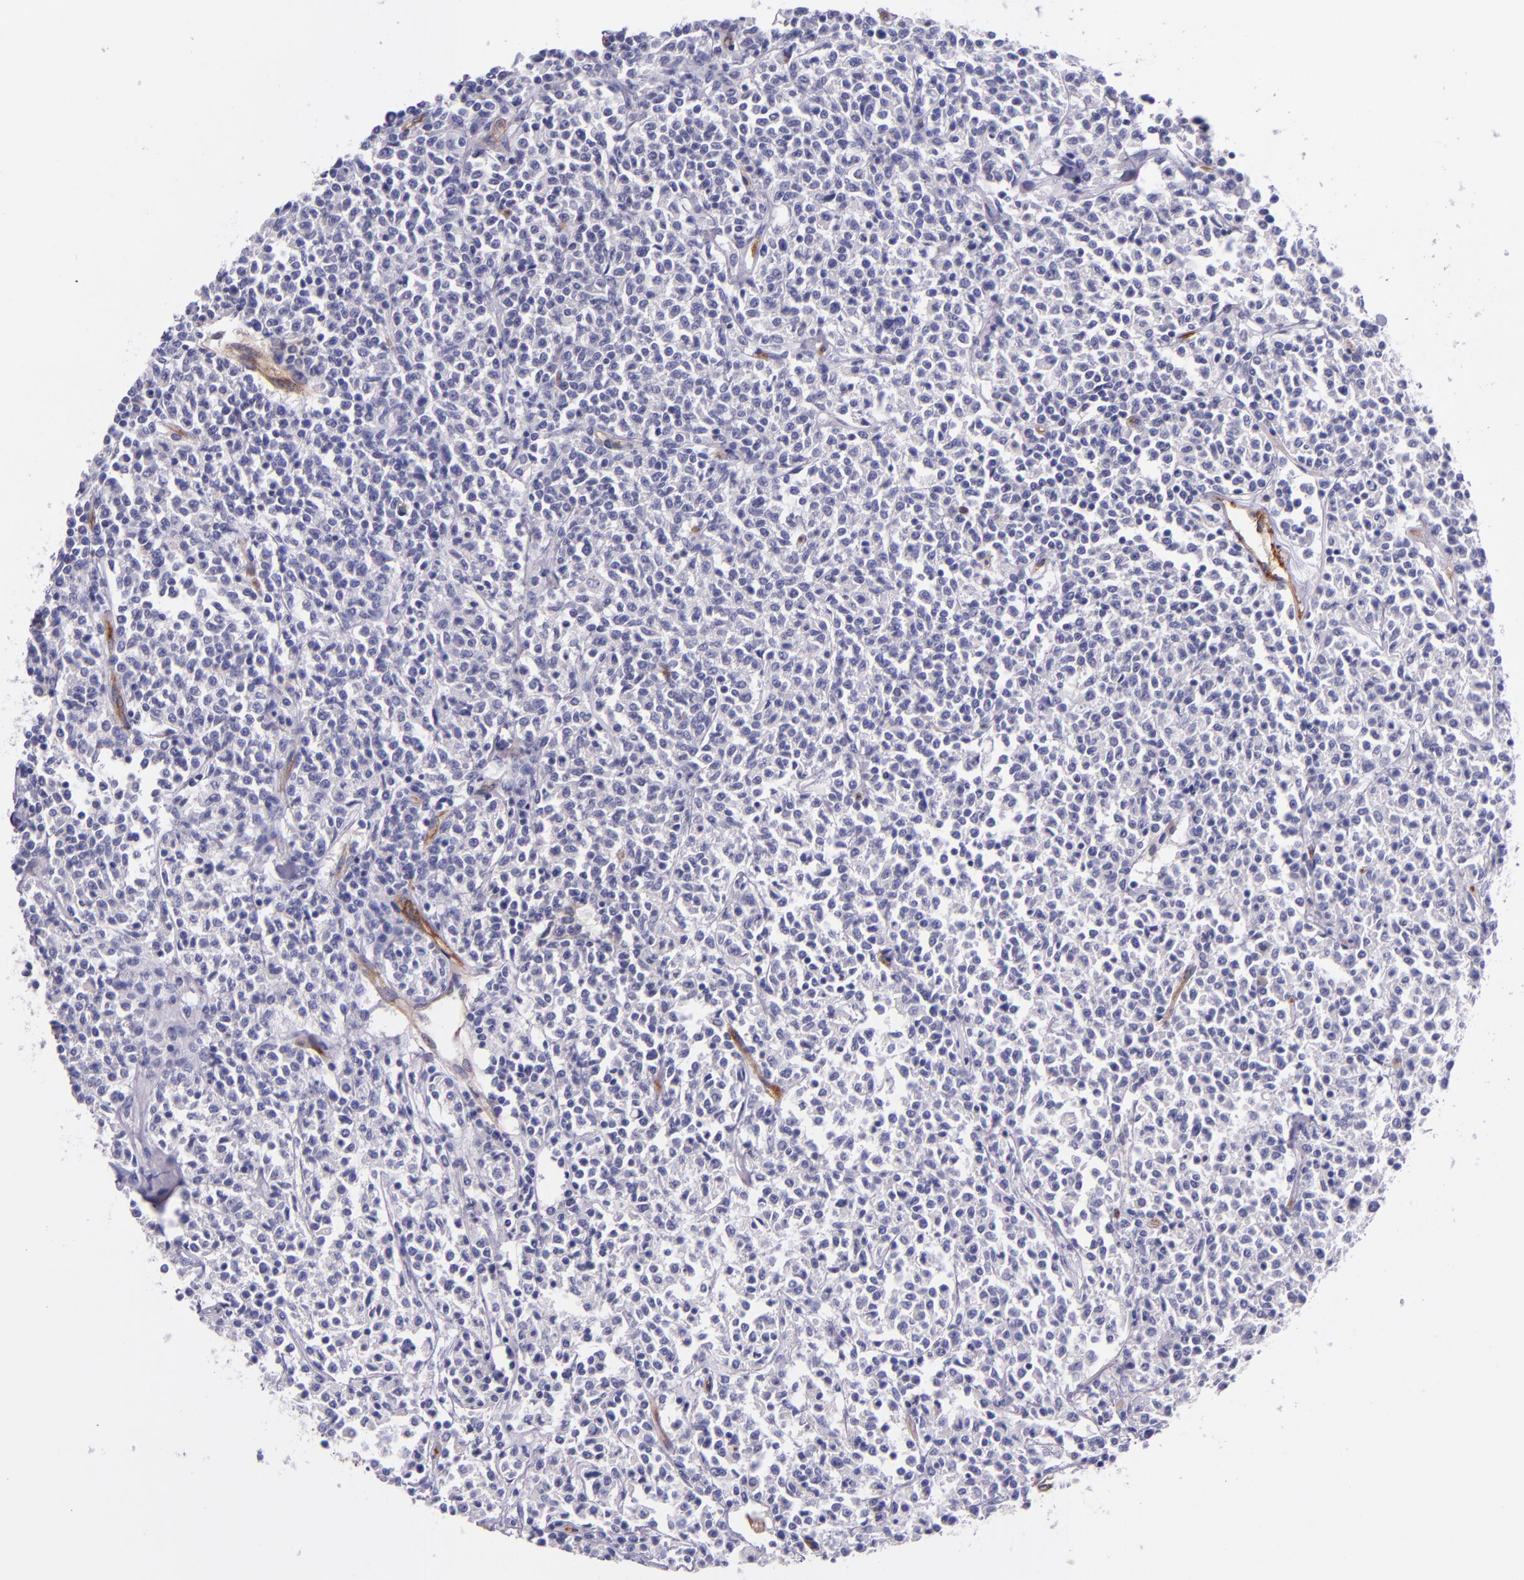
{"staining": {"intensity": "negative", "quantity": "none", "location": "none"}, "tissue": "lymphoma", "cell_type": "Tumor cells", "image_type": "cancer", "snomed": [{"axis": "morphology", "description": "Malignant lymphoma, non-Hodgkin's type, Low grade"}, {"axis": "topography", "description": "Small intestine"}], "caption": "Protein analysis of lymphoma reveals no significant positivity in tumor cells. Brightfield microscopy of immunohistochemistry (IHC) stained with DAB (3,3'-diaminobenzidine) (brown) and hematoxylin (blue), captured at high magnification.", "gene": "NOS3", "patient": {"sex": "female", "age": 59}}